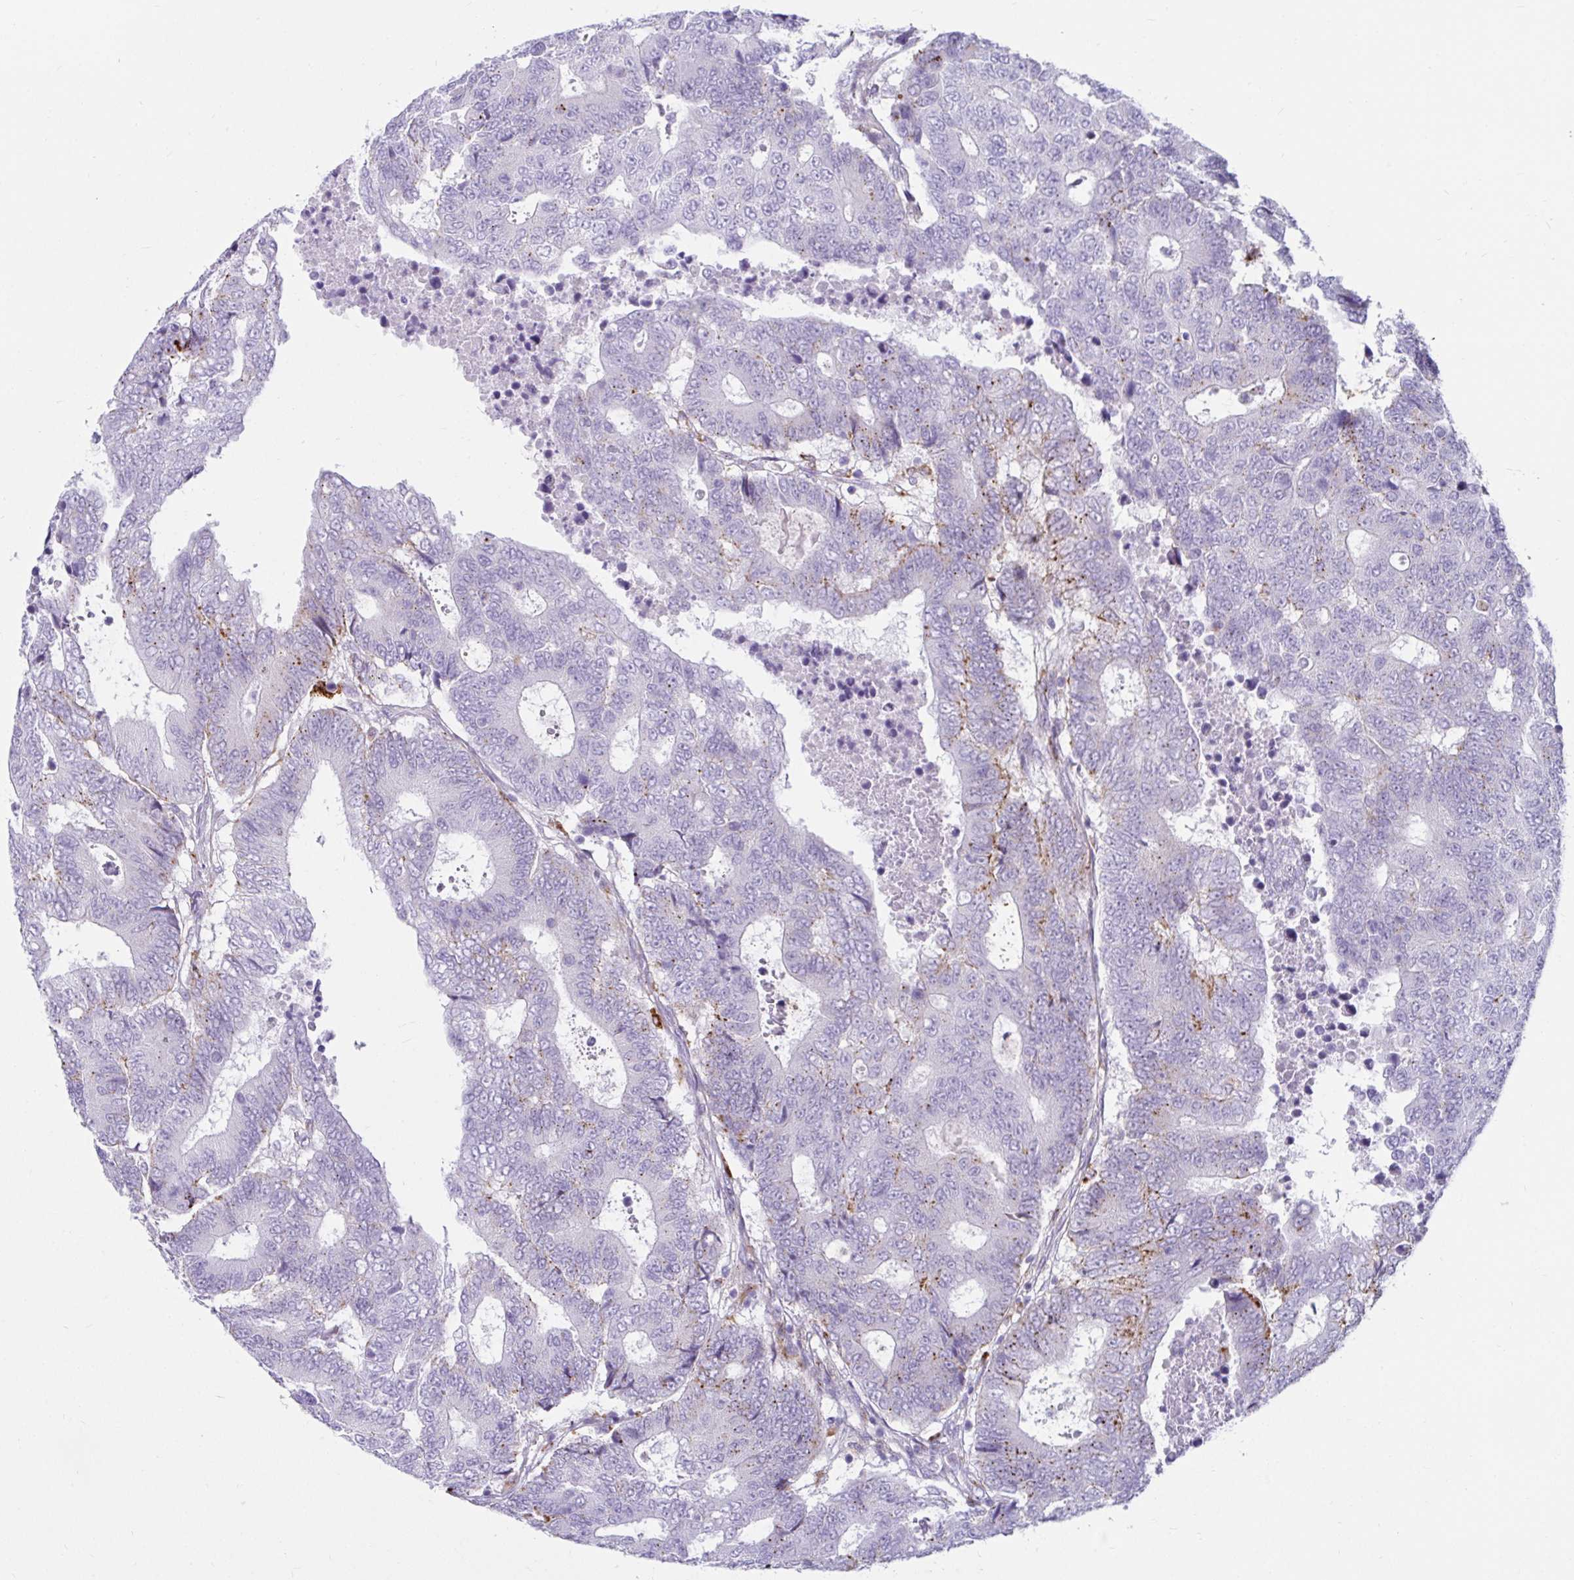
{"staining": {"intensity": "negative", "quantity": "none", "location": "none"}, "tissue": "colorectal cancer", "cell_type": "Tumor cells", "image_type": "cancer", "snomed": [{"axis": "morphology", "description": "Adenocarcinoma, NOS"}, {"axis": "topography", "description": "Colon"}], "caption": "This is an IHC micrograph of human colorectal cancer (adenocarcinoma). There is no expression in tumor cells.", "gene": "CTSZ", "patient": {"sex": "female", "age": 48}}